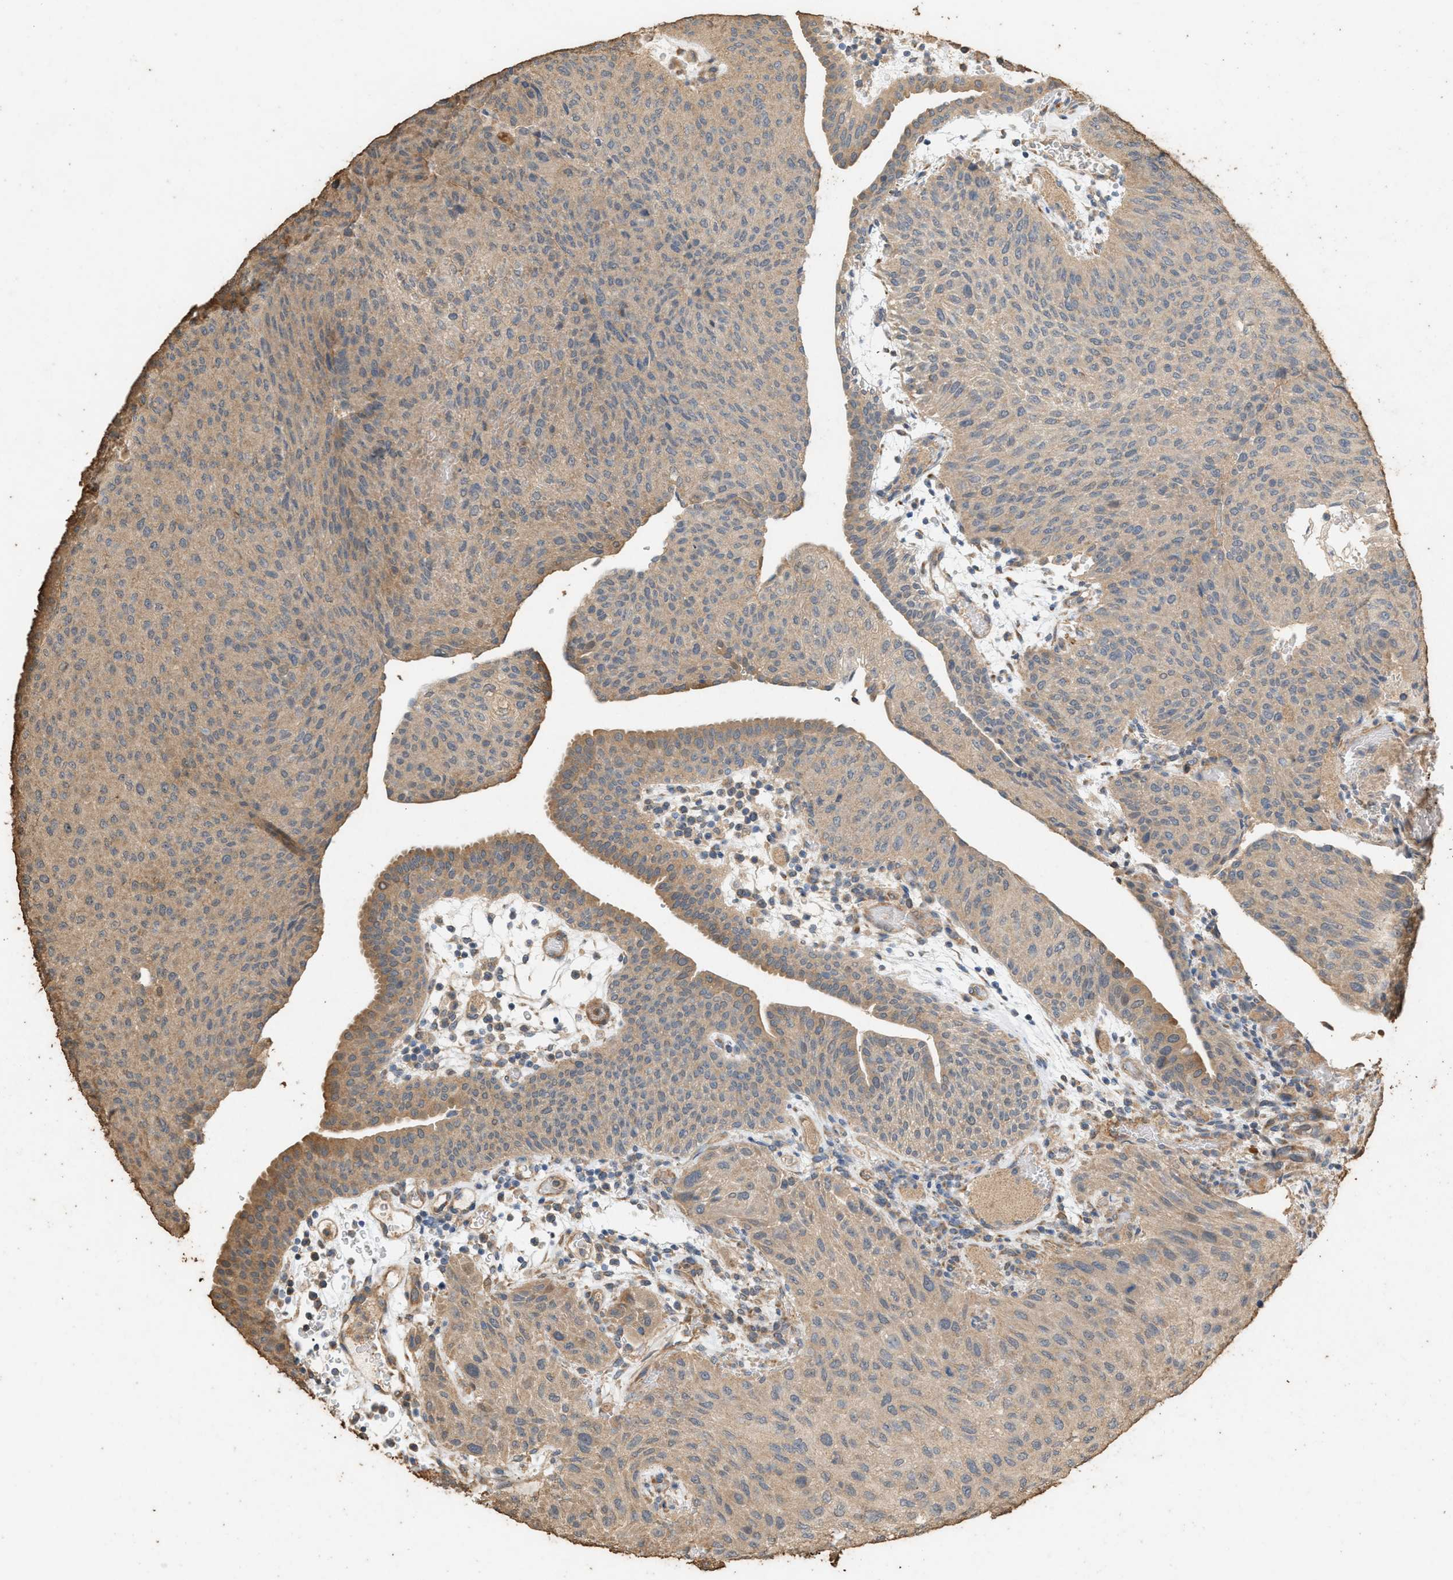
{"staining": {"intensity": "weak", "quantity": ">75%", "location": "cytoplasmic/membranous"}, "tissue": "urothelial cancer", "cell_type": "Tumor cells", "image_type": "cancer", "snomed": [{"axis": "morphology", "description": "Urothelial carcinoma, Low grade"}, {"axis": "morphology", "description": "Urothelial carcinoma, High grade"}, {"axis": "topography", "description": "Urinary bladder"}], "caption": "Urothelial cancer stained with immunohistochemistry displays weak cytoplasmic/membranous positivity in approximately >75% of tumor cells.", "gene": "DCAF7", "patient": {"sex": "male", "age": 35}}